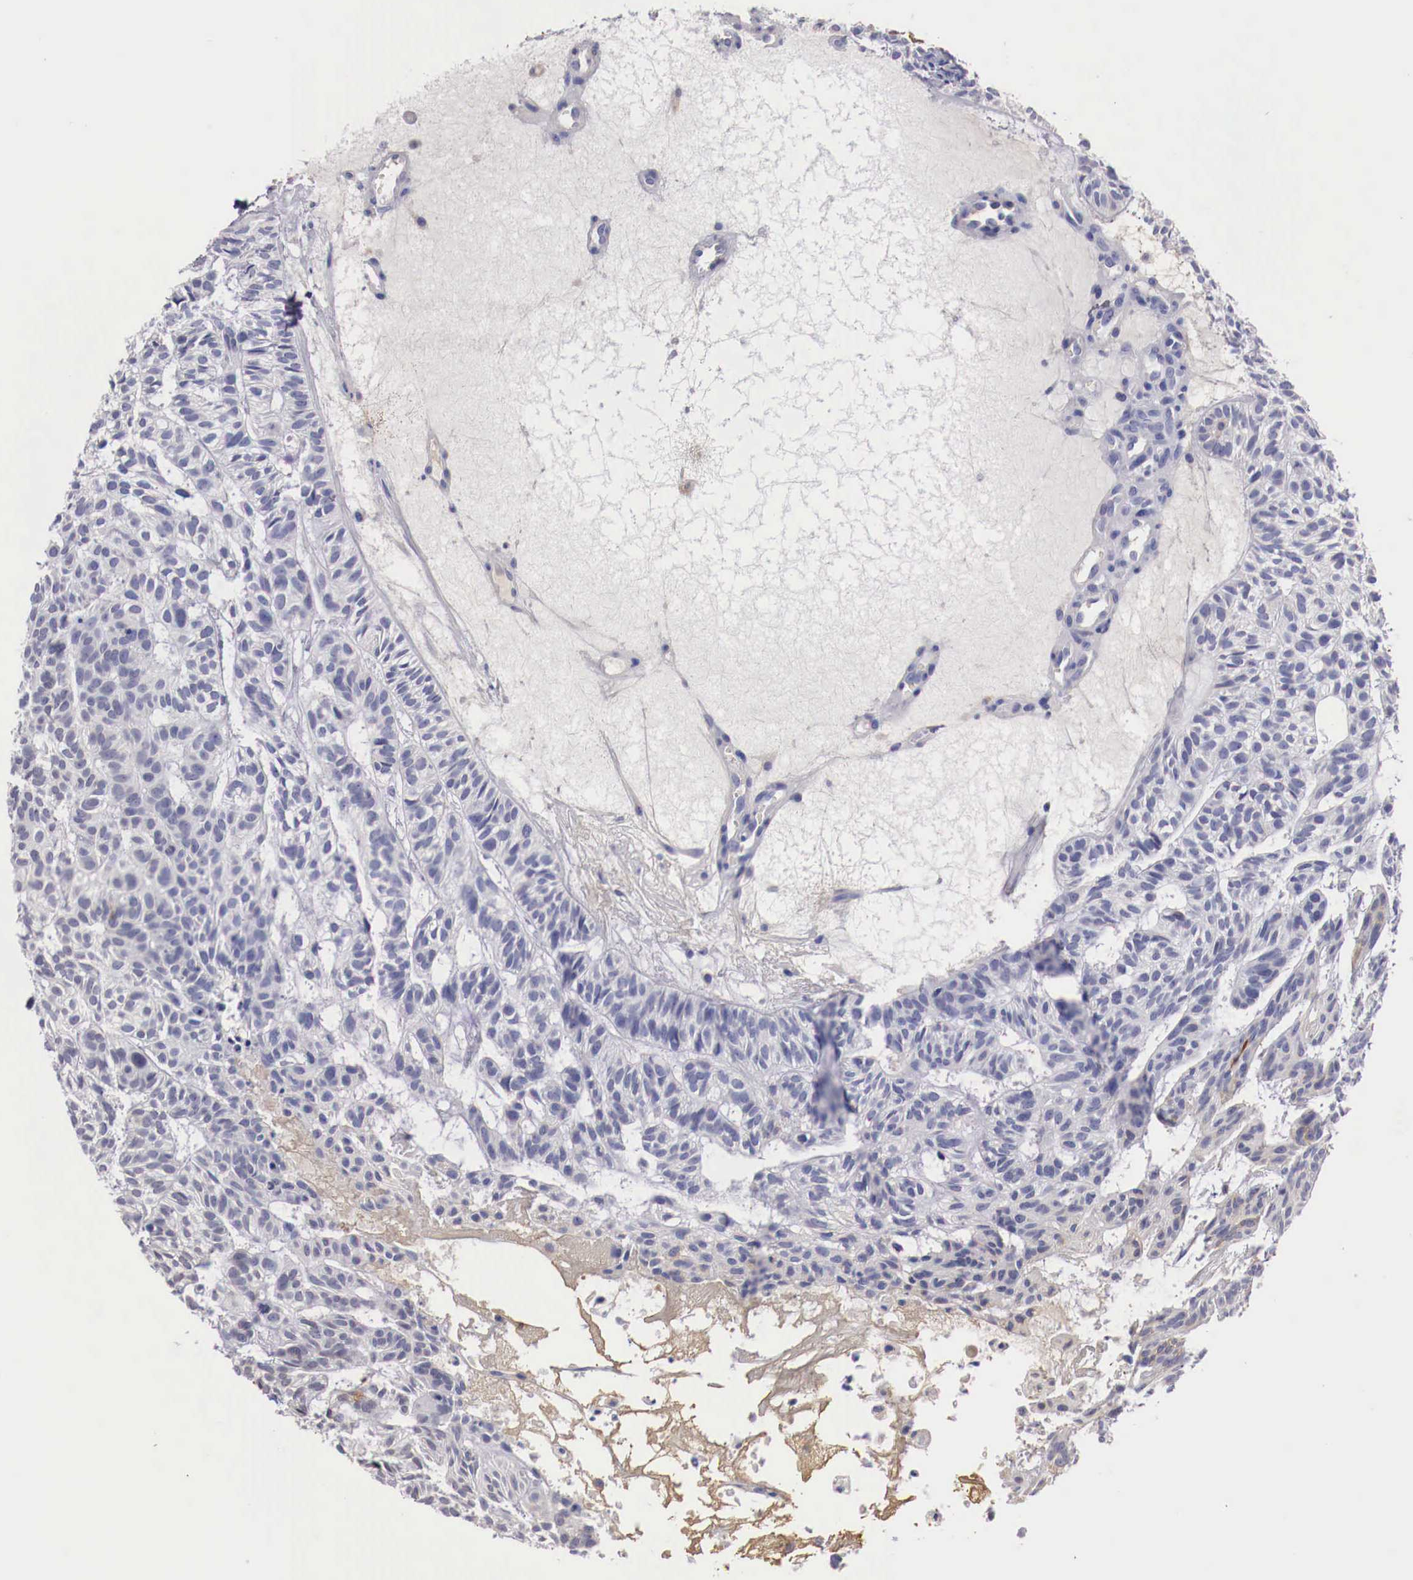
{"staining": {"intensity": "negative", "quantity": "none", "location": "none"}, "tissue": "skin cancer", "cell_type": "Tumor cells", "image_type": "cancer", "snomed": [{"axis": "morphology", "description": "Basal cell carcinoma"}, {"axis": "topography", "description": "Skin"}], "caption": "Micrograph shows no significant protein positivity in tumor cells of basal cell carcinoma (skin). (DAB immunohistochemistry (IHC), high magnification).", "gene": "PITPNA", "patient": {"sex": "male", "age": 75}}